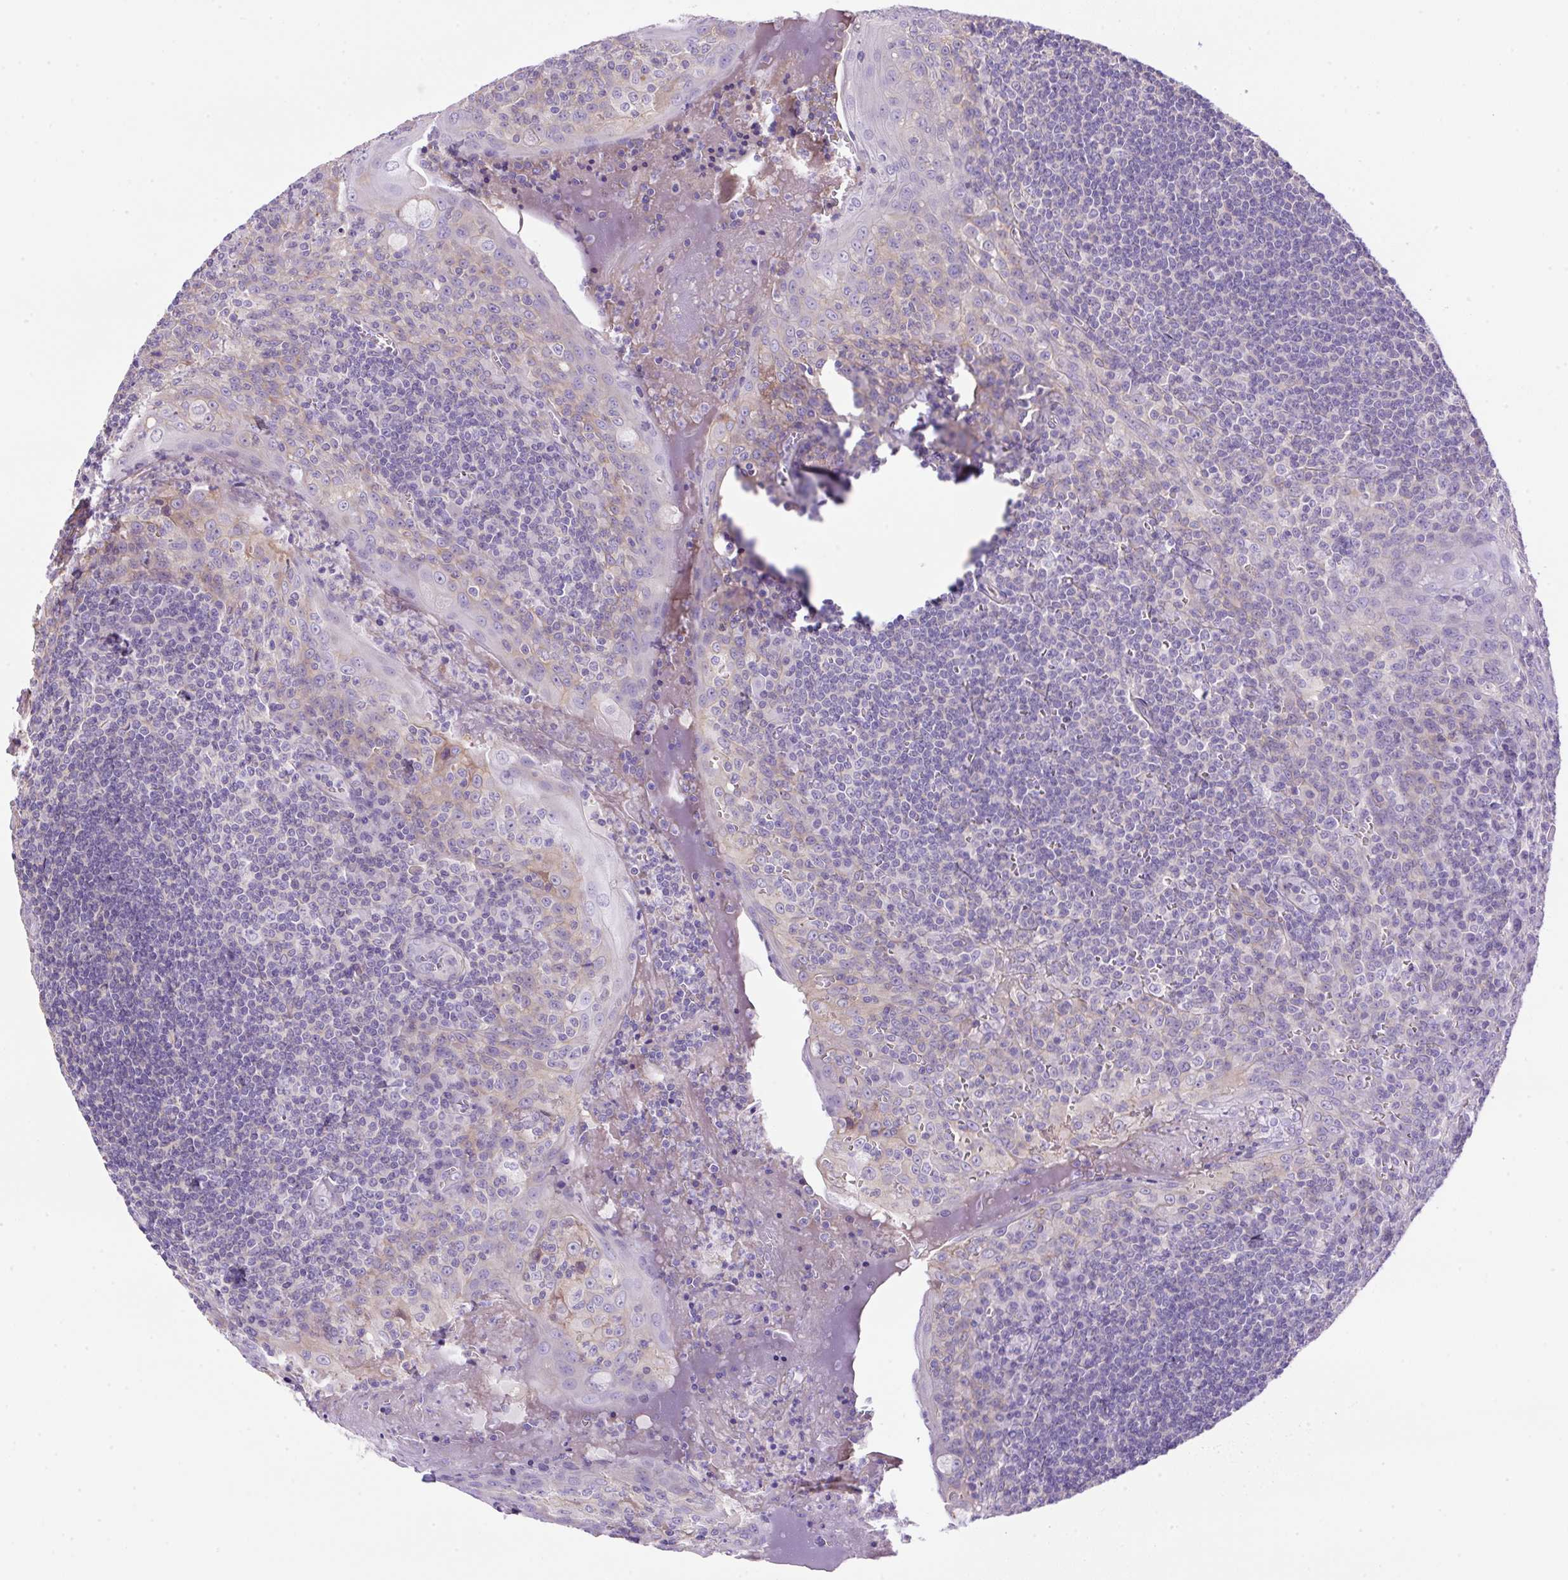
{"staining": {"intensity": "negative", "quantity": "none", "location": "none"}, "tissue": "tonsil", "cell_type": "Germinal center cells", "image_type": "normal", "snomed": [{"axis": "morphology", "description": "Normal tissue, NOS"}, {"axis": "topography", "description": "Tonsil"}], "caption": "This image is of benign tonsil stained with immunohistochemistry (IHC) to label a protein in brown with the nuclei are counter-stained blue. There is no expression in germinal center cells. (DAB (3,3'-diaminobenzidine) immunohistochemistry (IHC) visualized using brightfield microscopy, high magnification).", "gene": "NPTN", "patient": {"sex": "male", "age": 27}}